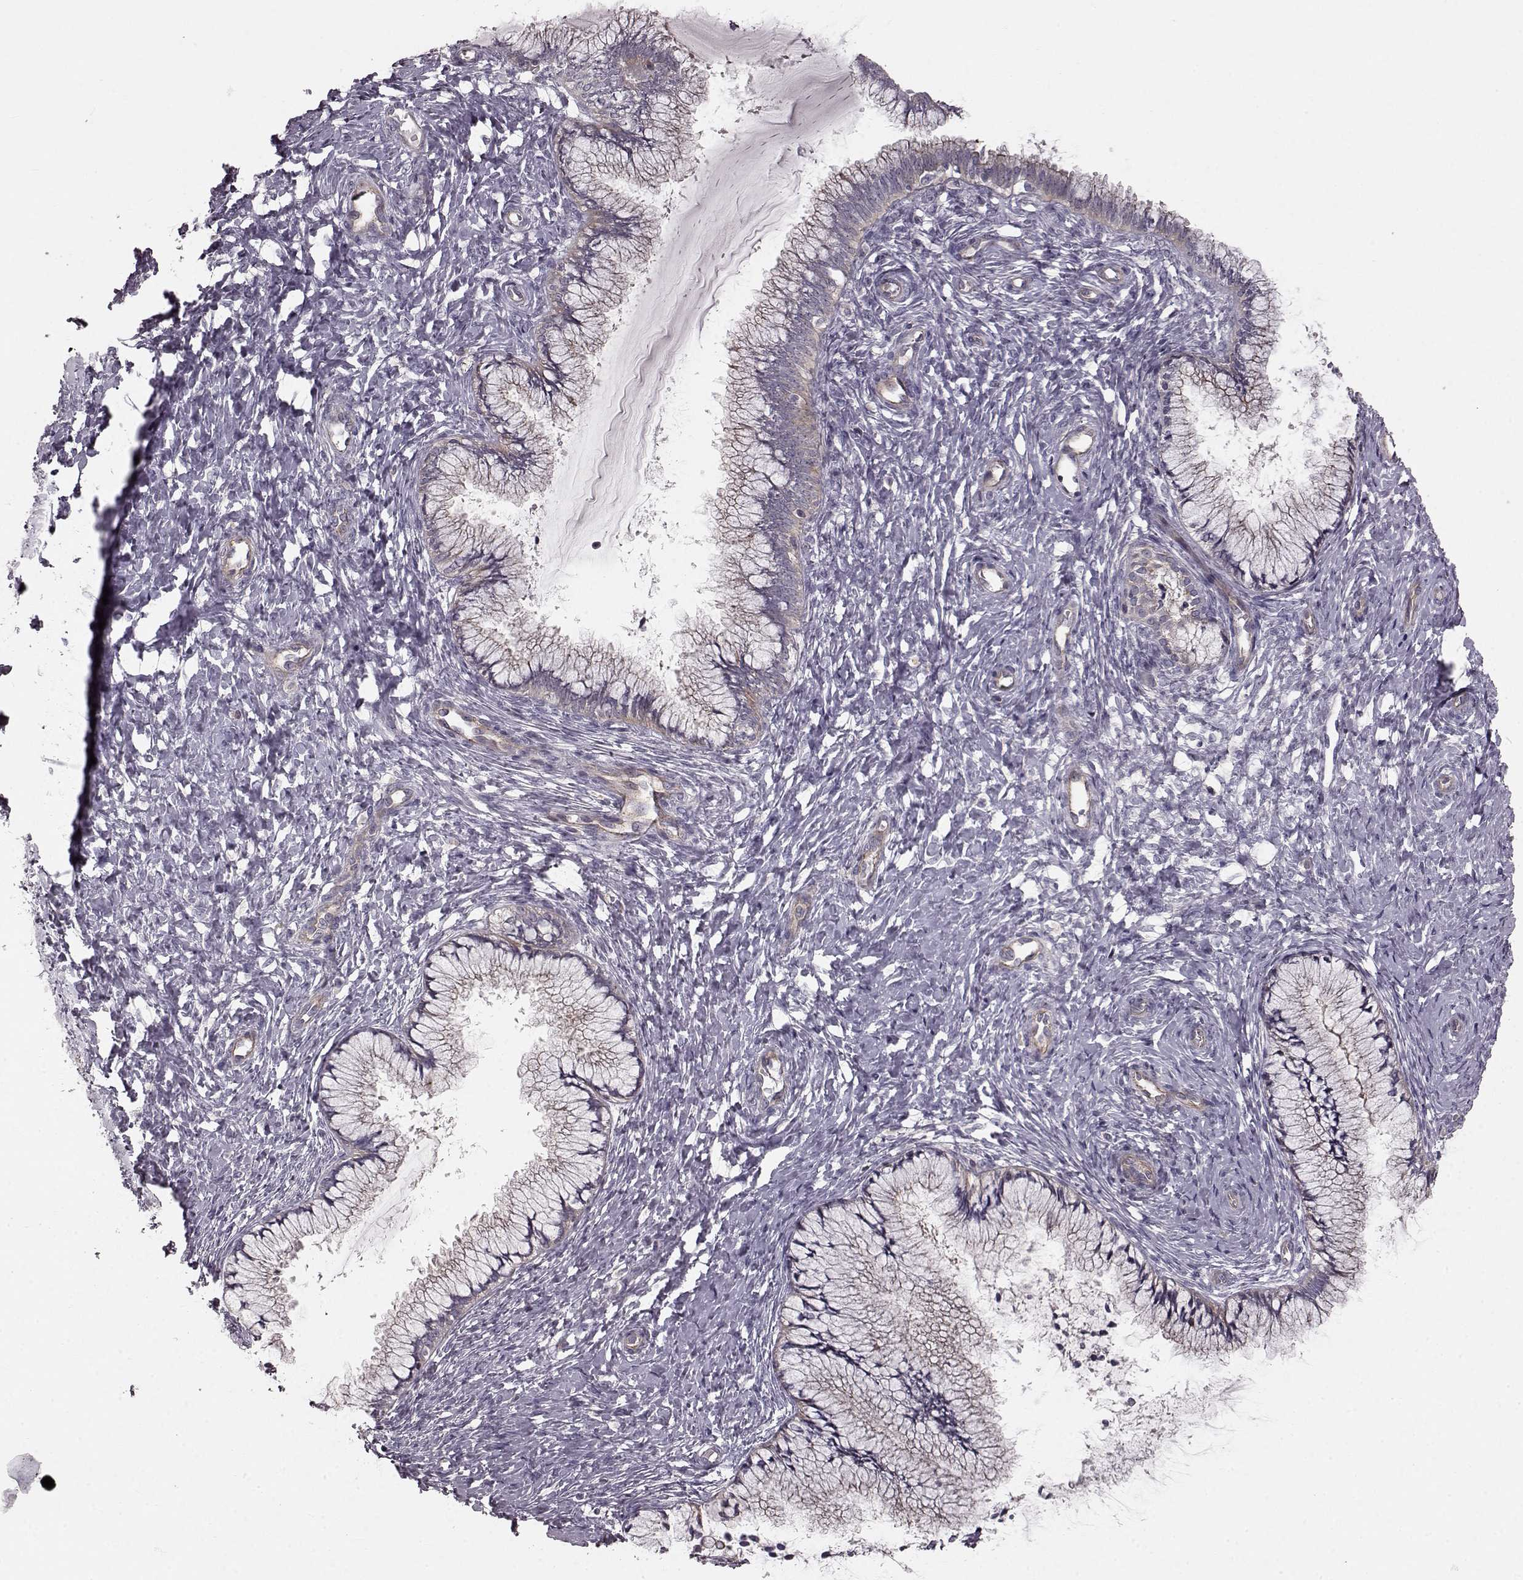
{"staining": {"intensity": "negative", "quantity": "none", "location": "none"}, "tissue": "cervix", "cell_type": "Glandular cells", "image_type": "normal", "snomed": [{"axis": "morphology", "description": "Normal tissue, NOS"}, {"axis": "topography", "description": "Cervix"}], "caption": "This is a micrograph of immunohistochemistry (IHC) staining of normal cervix, which shows no staining in glandular cells. (DAB immunohistochemistry (IHC), high magnification).", "gene": "SLC22A18", "patient": {"sex": "female", "age": 37}}